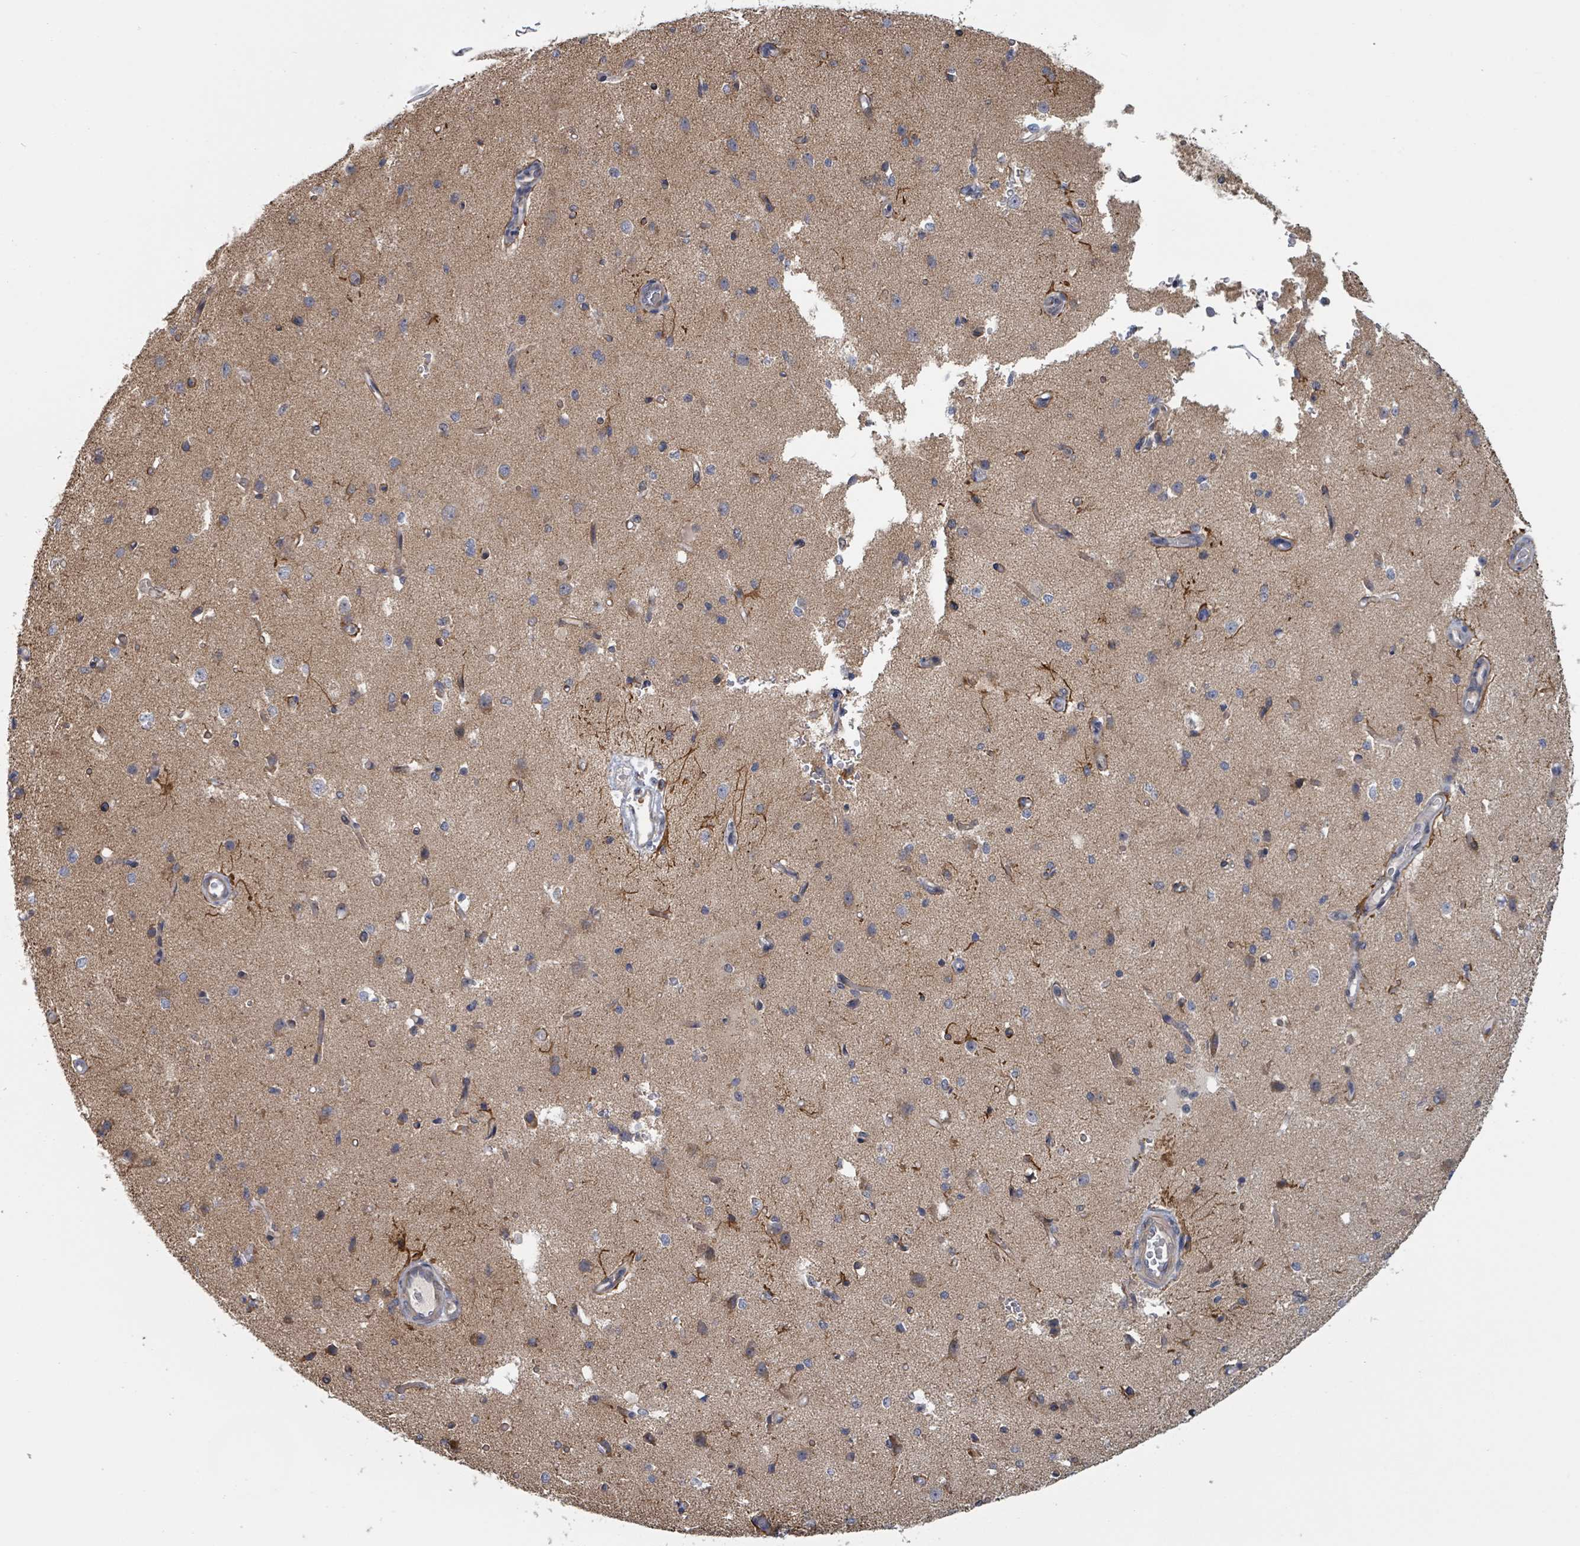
{"staining": {"intensity": "weak", "quantity": "25%-75%", "location": "cytoplasmic/membranous"}, "tissue": "cerebral cortex", "cell_type": "Endothelial cells", "image_type": "normal", "snomed": [{"axis": "morphology", "description": "Normal tissue, NOS"}, {"axis": "morphology", "description": "Inflammation, NOS"}, {"axis": "topography", "description": "Cerebral cortex"}], "caption": "The micrograph reveals immunohistochemical staining of normal cerebral cortex. There is weak cytoplasmic/membranous positivity is appreciated in about 25%-75% of endothelial cells. Nuclei are stained in blue.", "gene": "HIVEP1", "patient": {"sex": "male", "age": 6}}